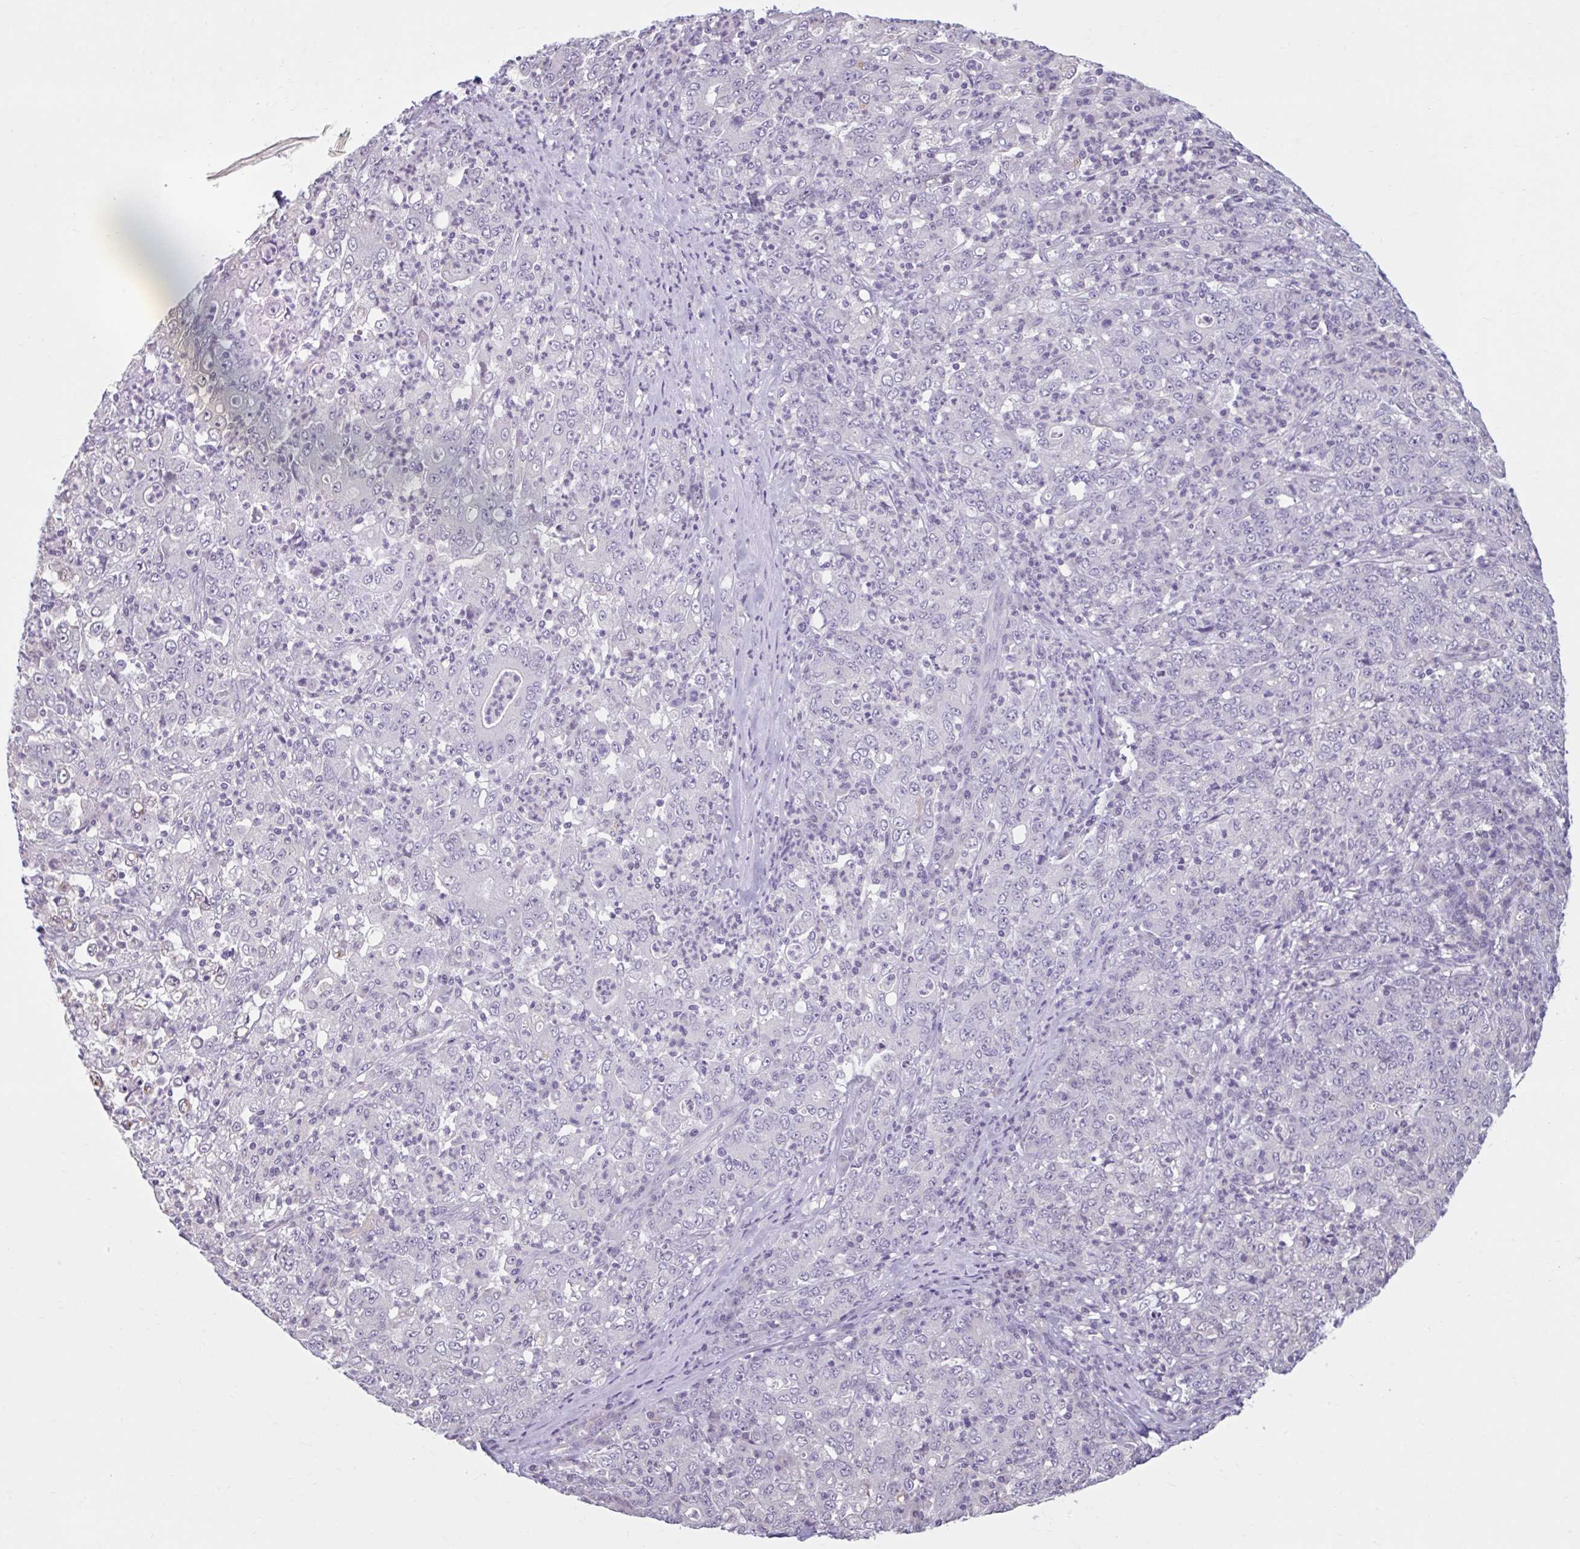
{"staining": {"intensity": "negative", "quantity": "none", "location": "none"}, "tissue": "stomach cancer", "cell_type": "Tumor cells", "image_type": "cancer", "snomed": [{"axis": "morphology", "description": "Adenocarcinoma, NOS"}, {"axis": "topography", "description": "Stomach, lower"}], "caption": "Immunohistochemistry micrograph of neoplastic tissue: human stomach adenocarcinoma stained with DAB displays no significant protein expression in tumor cells. (Stains: DAB (3,3'-diaminobenzidine) immunohistochemistry with hematoxylin counter stain, Microscopy: brightfield microscopy at high magnification).", "gene": "CDH19", "patient": {"sex": "female", "age": 71}}